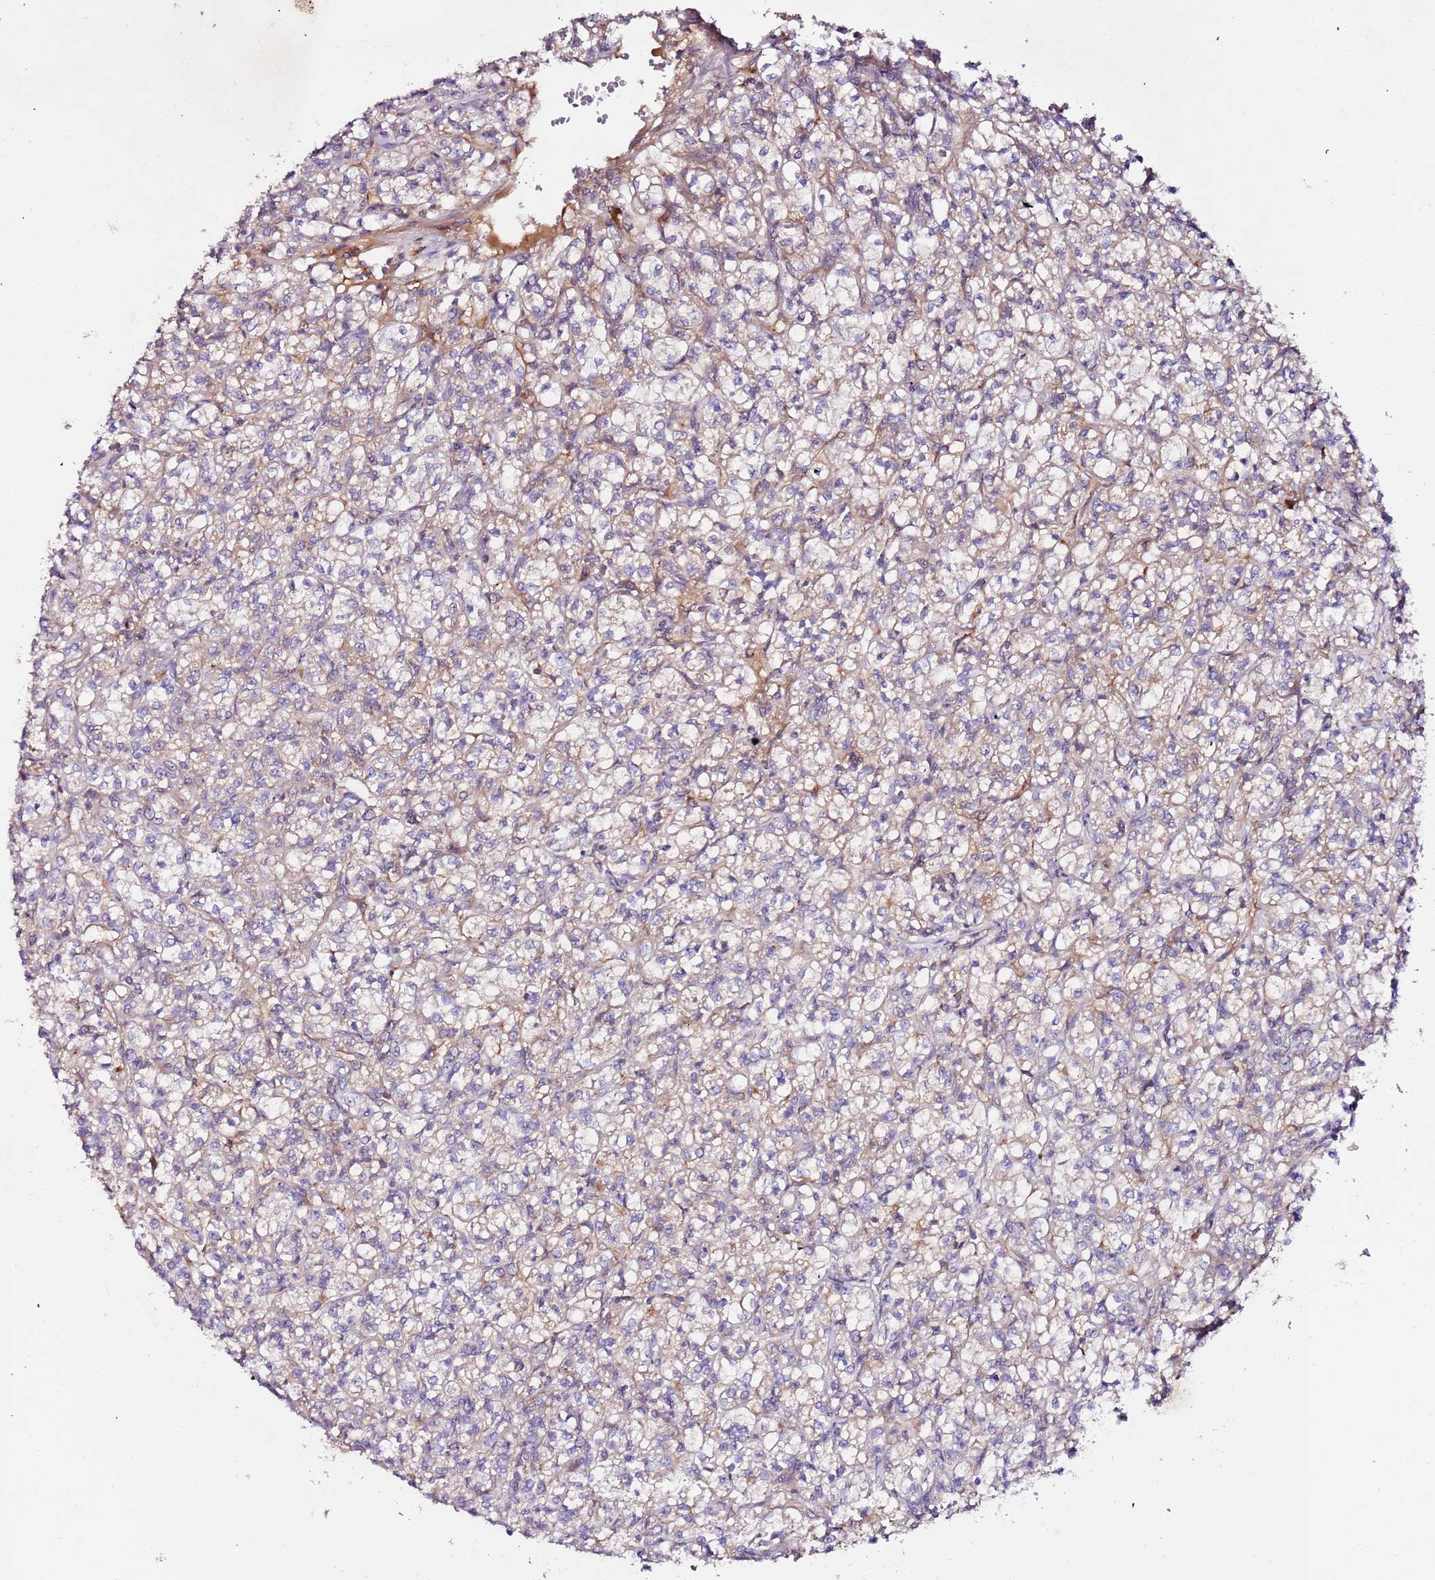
{"staining": {"intensity": "weak", "quantity": "25%-75%", "location": "cytoplasmic/membranous"}, "tissue": "renal cancer", "cell_type": "Tumor cells", "image_type": "cancer", "snomed": [{"axis": "morphology", "description": "Adenocarcinoma, NOS"}, {"axis": "topography", "description": "Kidney"}], "caption": "Protein analysis of renal cancer tissue demonstrates weak cytoplasmic/membranous staining in approximately 25%-75% of tumor cells. Nuclei are stained in blue.", "gene": "FLVCR1", "patient": {"sex": "female", "age": 59}}